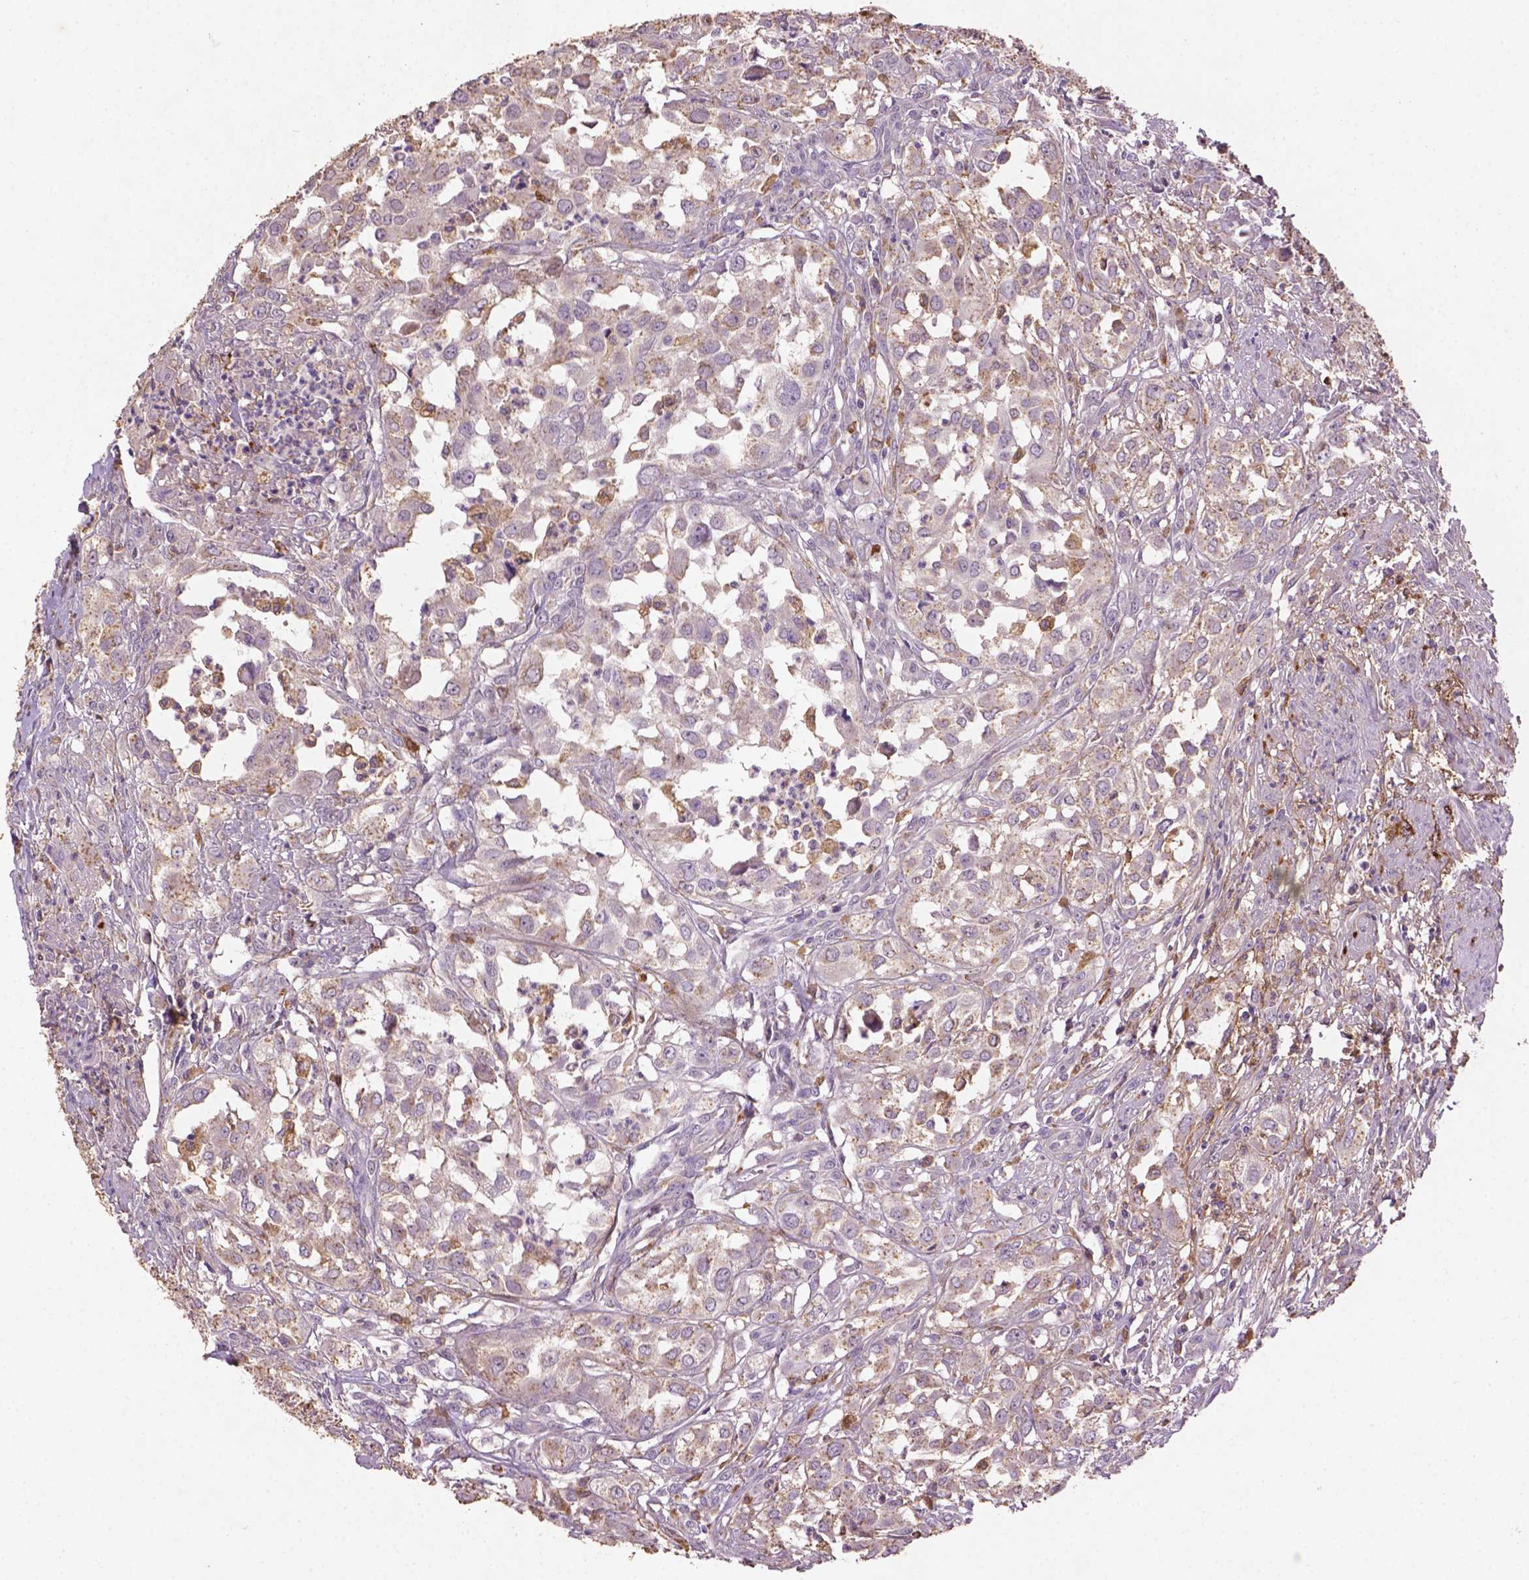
{"staining": {"intensity": "negative", "quantity": "none", "location": "none"}, "tissue": "urothelial cancer", "cell_type": "Tumor cells", "image_type": "cancer", "snomed": [{"axis": "morphology", "description": "Urothelial carcinoma, High grade"}, {"axis": "topography", "description": "Urinary bladder"}], "caption": "Image shows no significant protein expression in tumor cells of urothelial carcinoma (high-grade).", "gene": "LRRC3C", "patient": {"sex": "male", "age": 67}}